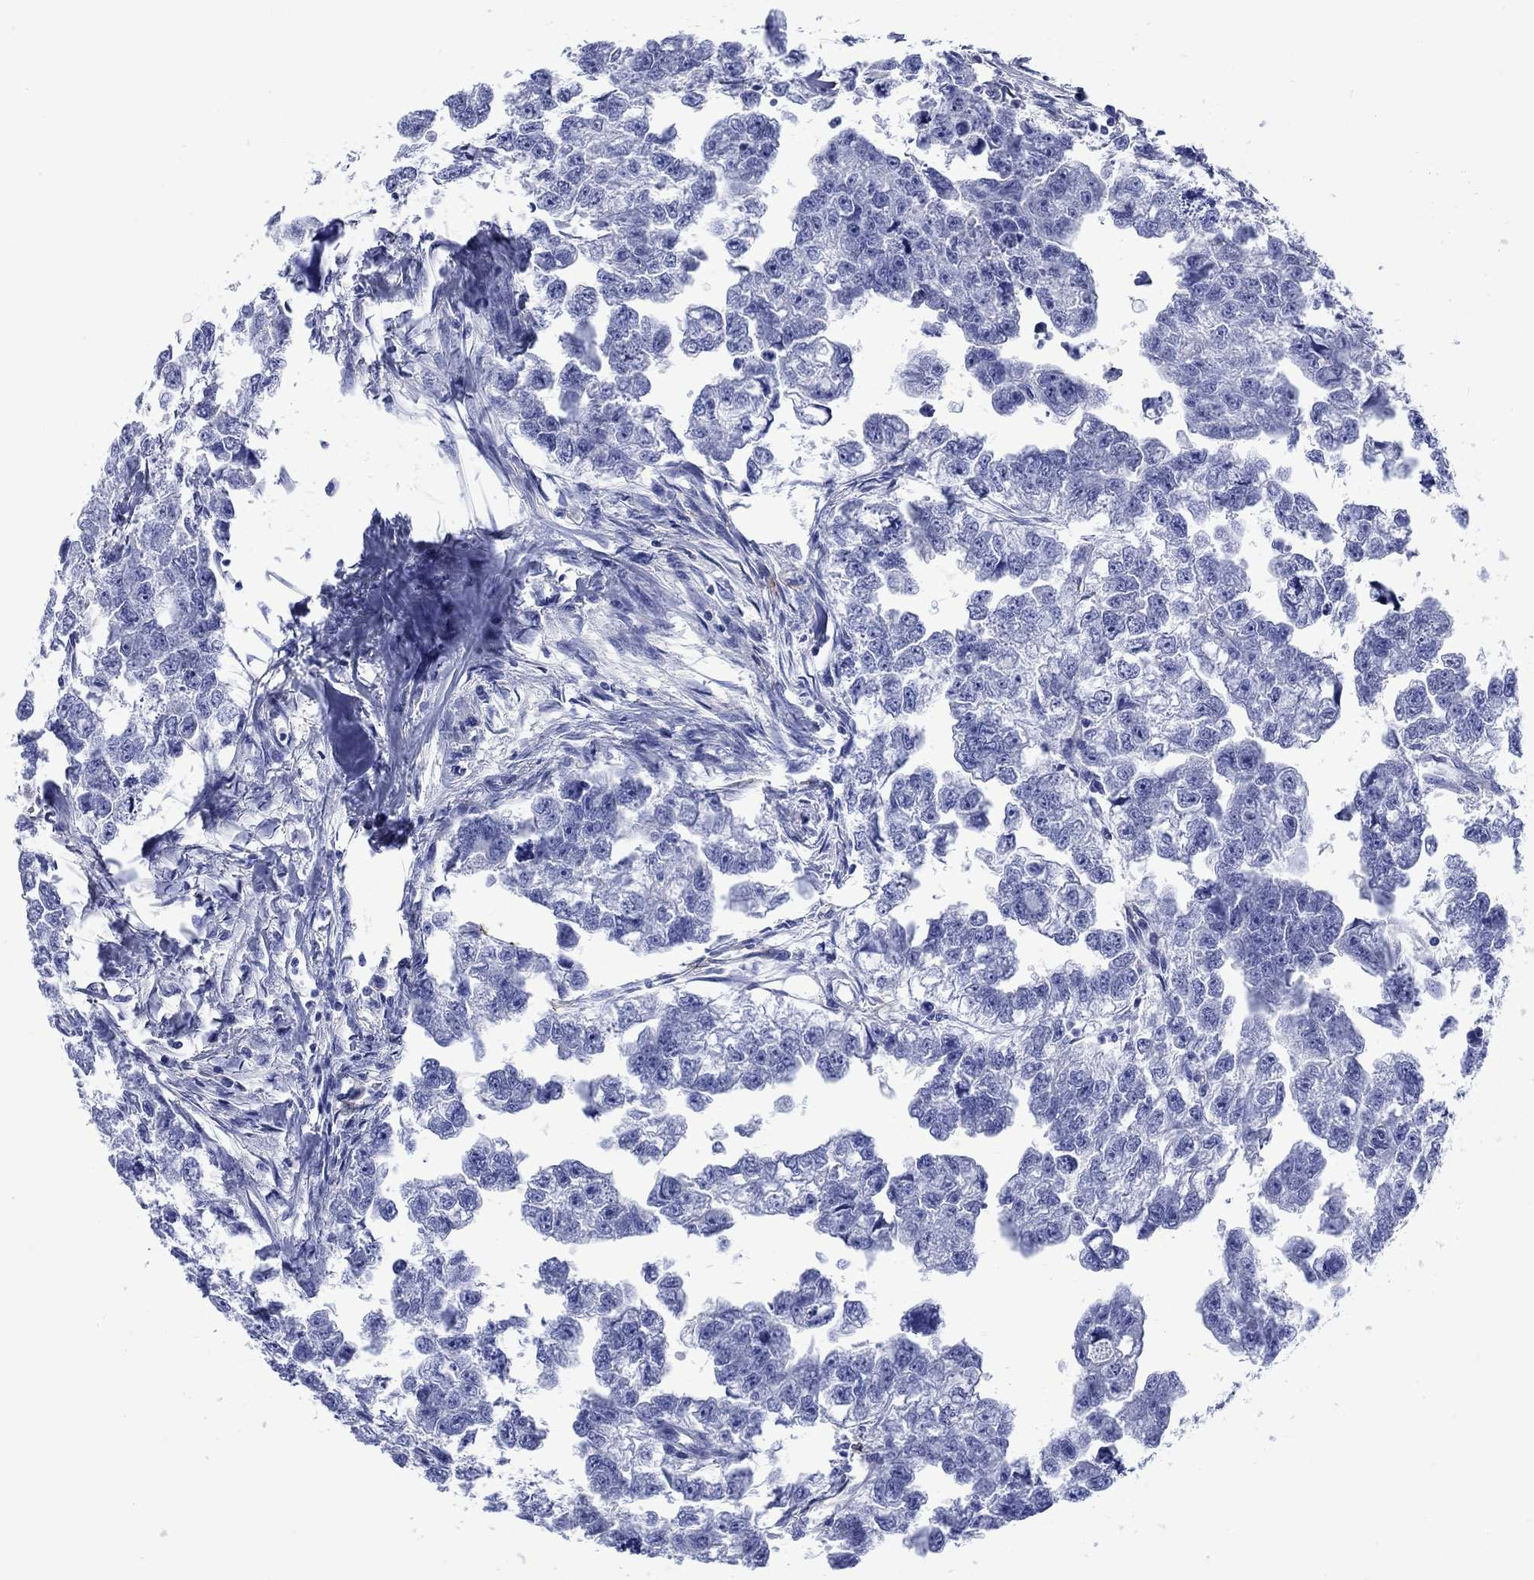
{"staining": {"intensity": "negative", "quantity": "none", "location": "none"}, "tissue": "testis cancer", "cell_type": "Tumor cells", "image_type": "cancer", "snomed": [{"axis": "morphology", "description": "Carcinoma, Embryonal, NOS"}, {"axis": "morphology", "description": "Teratoma, malignant, NOS"}, {"axis": "topography", "description": "Testis"}], "caption": "Immunohistochemistry histopathology image of neoplastic tissue: human testis cancer (embryonal carcinoma) stained with DAB (3,3'-diaminobenzidine) demonstrates no significant protein positivity in tumor cells.", "gene": "CACNG3", "patient": {"sex": "male", "age": 44}}